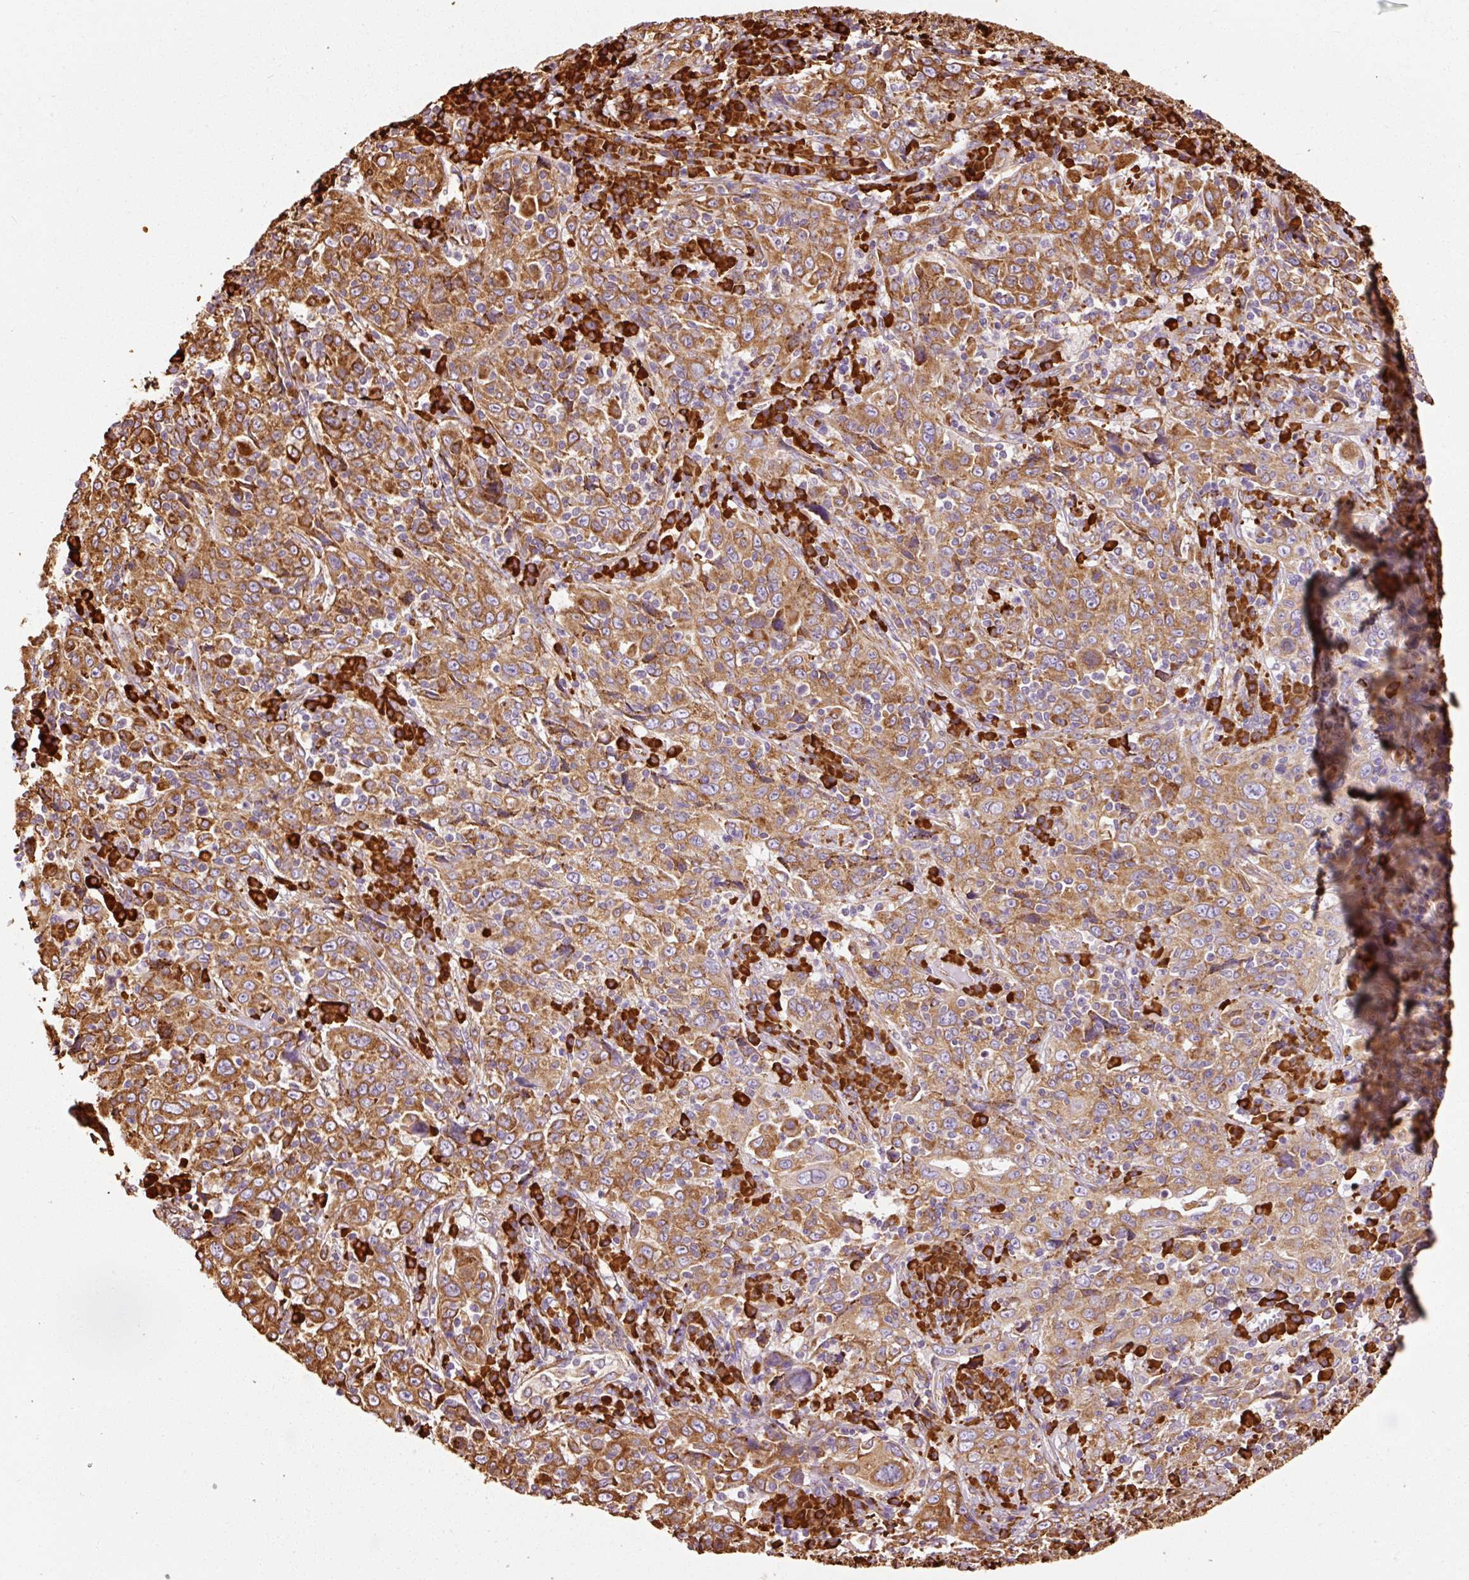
{"staining": {"intensity": "strong", "quantity": ">75%", "location": "cytoplasmic/membranous"}, "tissue": "cervical cancer", "cell_type": "Tumor cells", "image_type": "cancer", "snomed": [{"axis": "morphology", "description": "Squamous cell carcinoma, NOS"}, {"axis": "topography", "description": "Cervix"}], "caption": "High-magnification brightfield microscopy of cervical cancer (squamous cell carcinoma) stained with DAB (brown) and counterstained with hematoxylin (blue). tumor cells exhibit strong cytoplasmic/membranous staining is identified in approximately>75% of cells. Using DAB (3,3'-diaminobenzidine) (brown) and hematoxylin (blue) stains, captured at high magnification using brightfield microscopy.", "gene": "KLC1", "patient": {"sex": "female", "age": 46}}